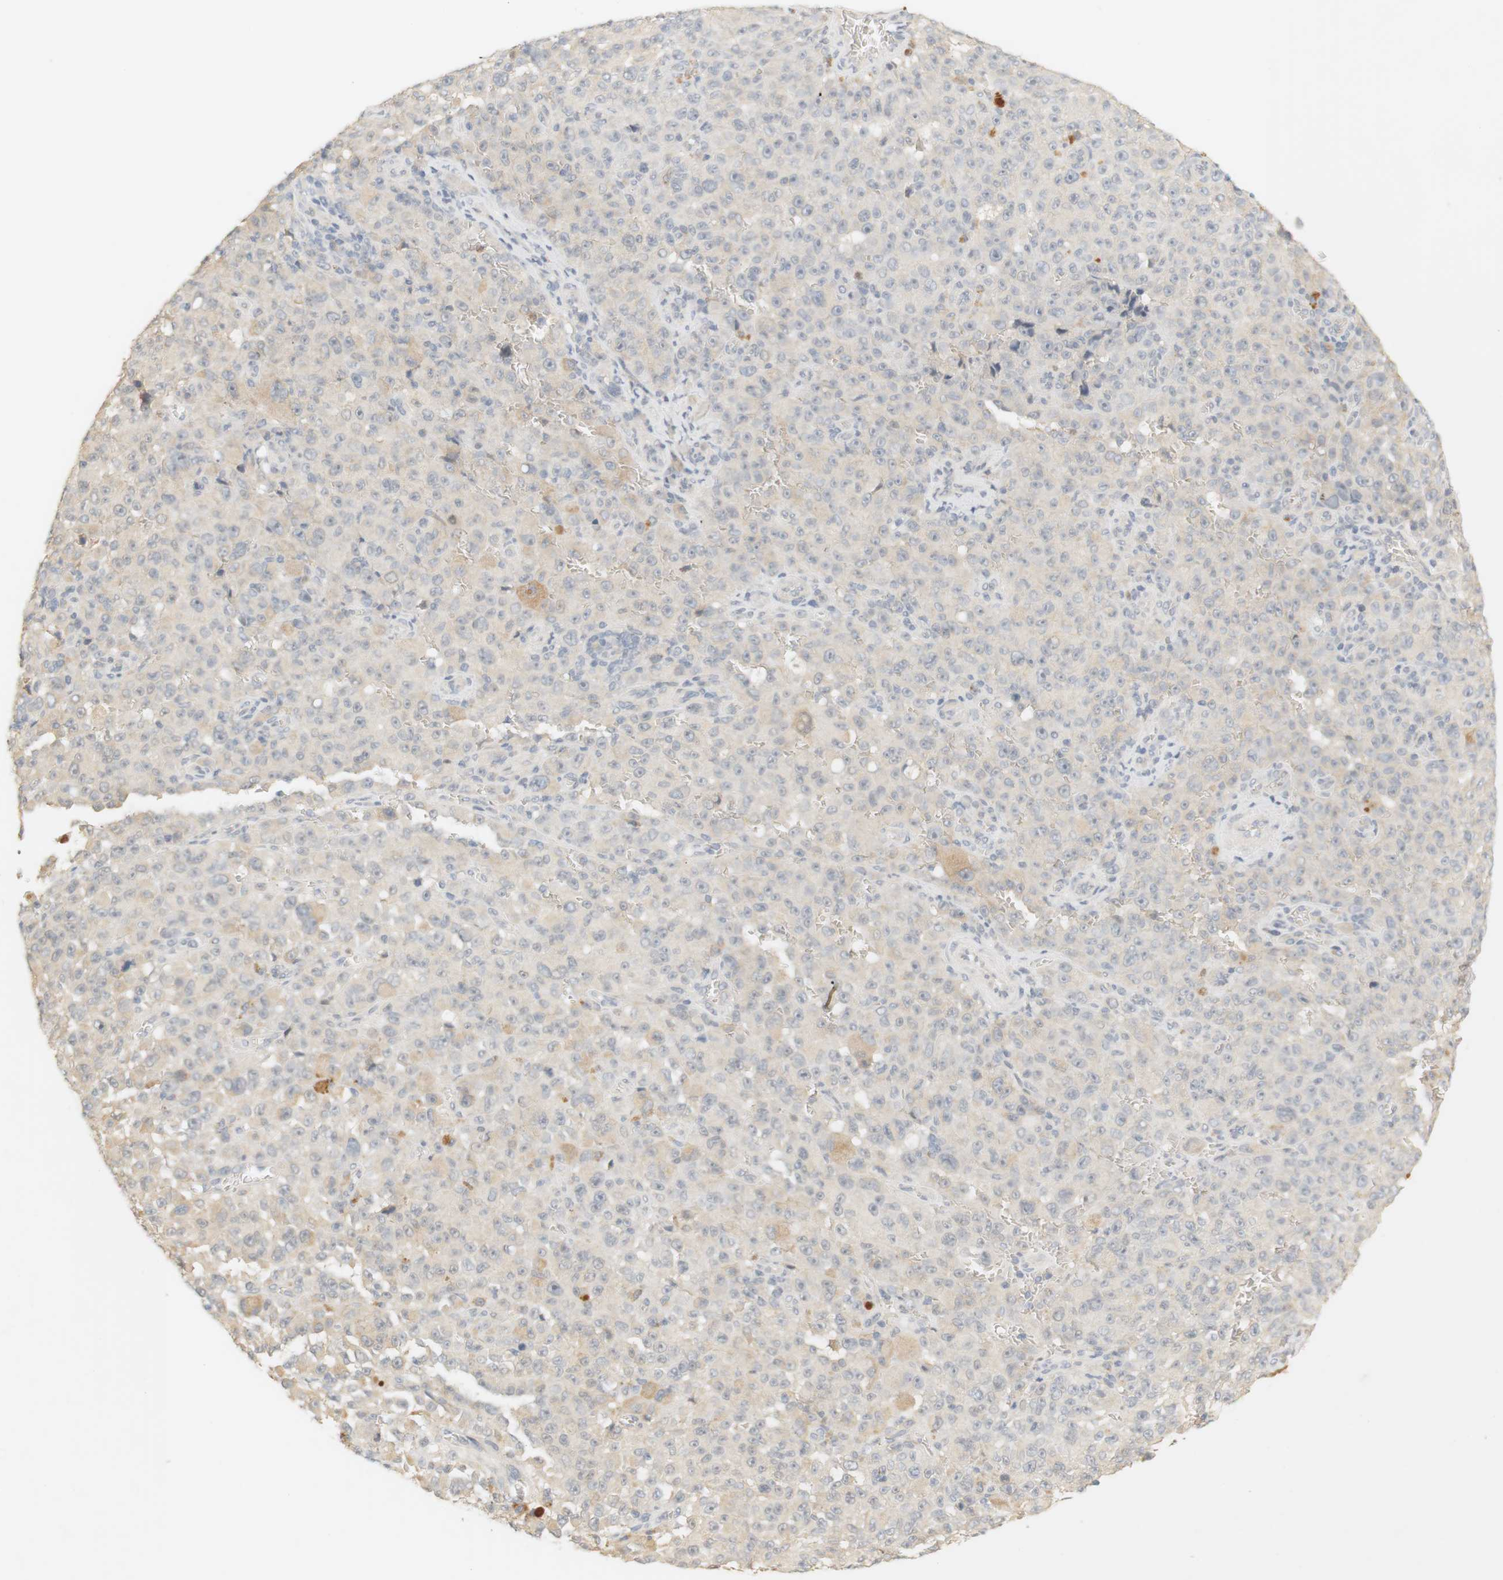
{"staining": {"intensity": "weak", "quantity": "<25%", "location": "cytoplasmic/membranous"}, "tissue": "melanoma", "cell_type": "Tumor cells", "image_type": "cancer", "snomed": [{"axis": "morphology", "description": "Malignant melanoma, NOS"}, {"axis": "topography", "description": "Skin"}], "caption": "DAB immunohistochemical staining of melanoma reveals no significant positivity in tumor cells.", "gene": "RTN3", "patient": {"sex": "female", "age": 82}}